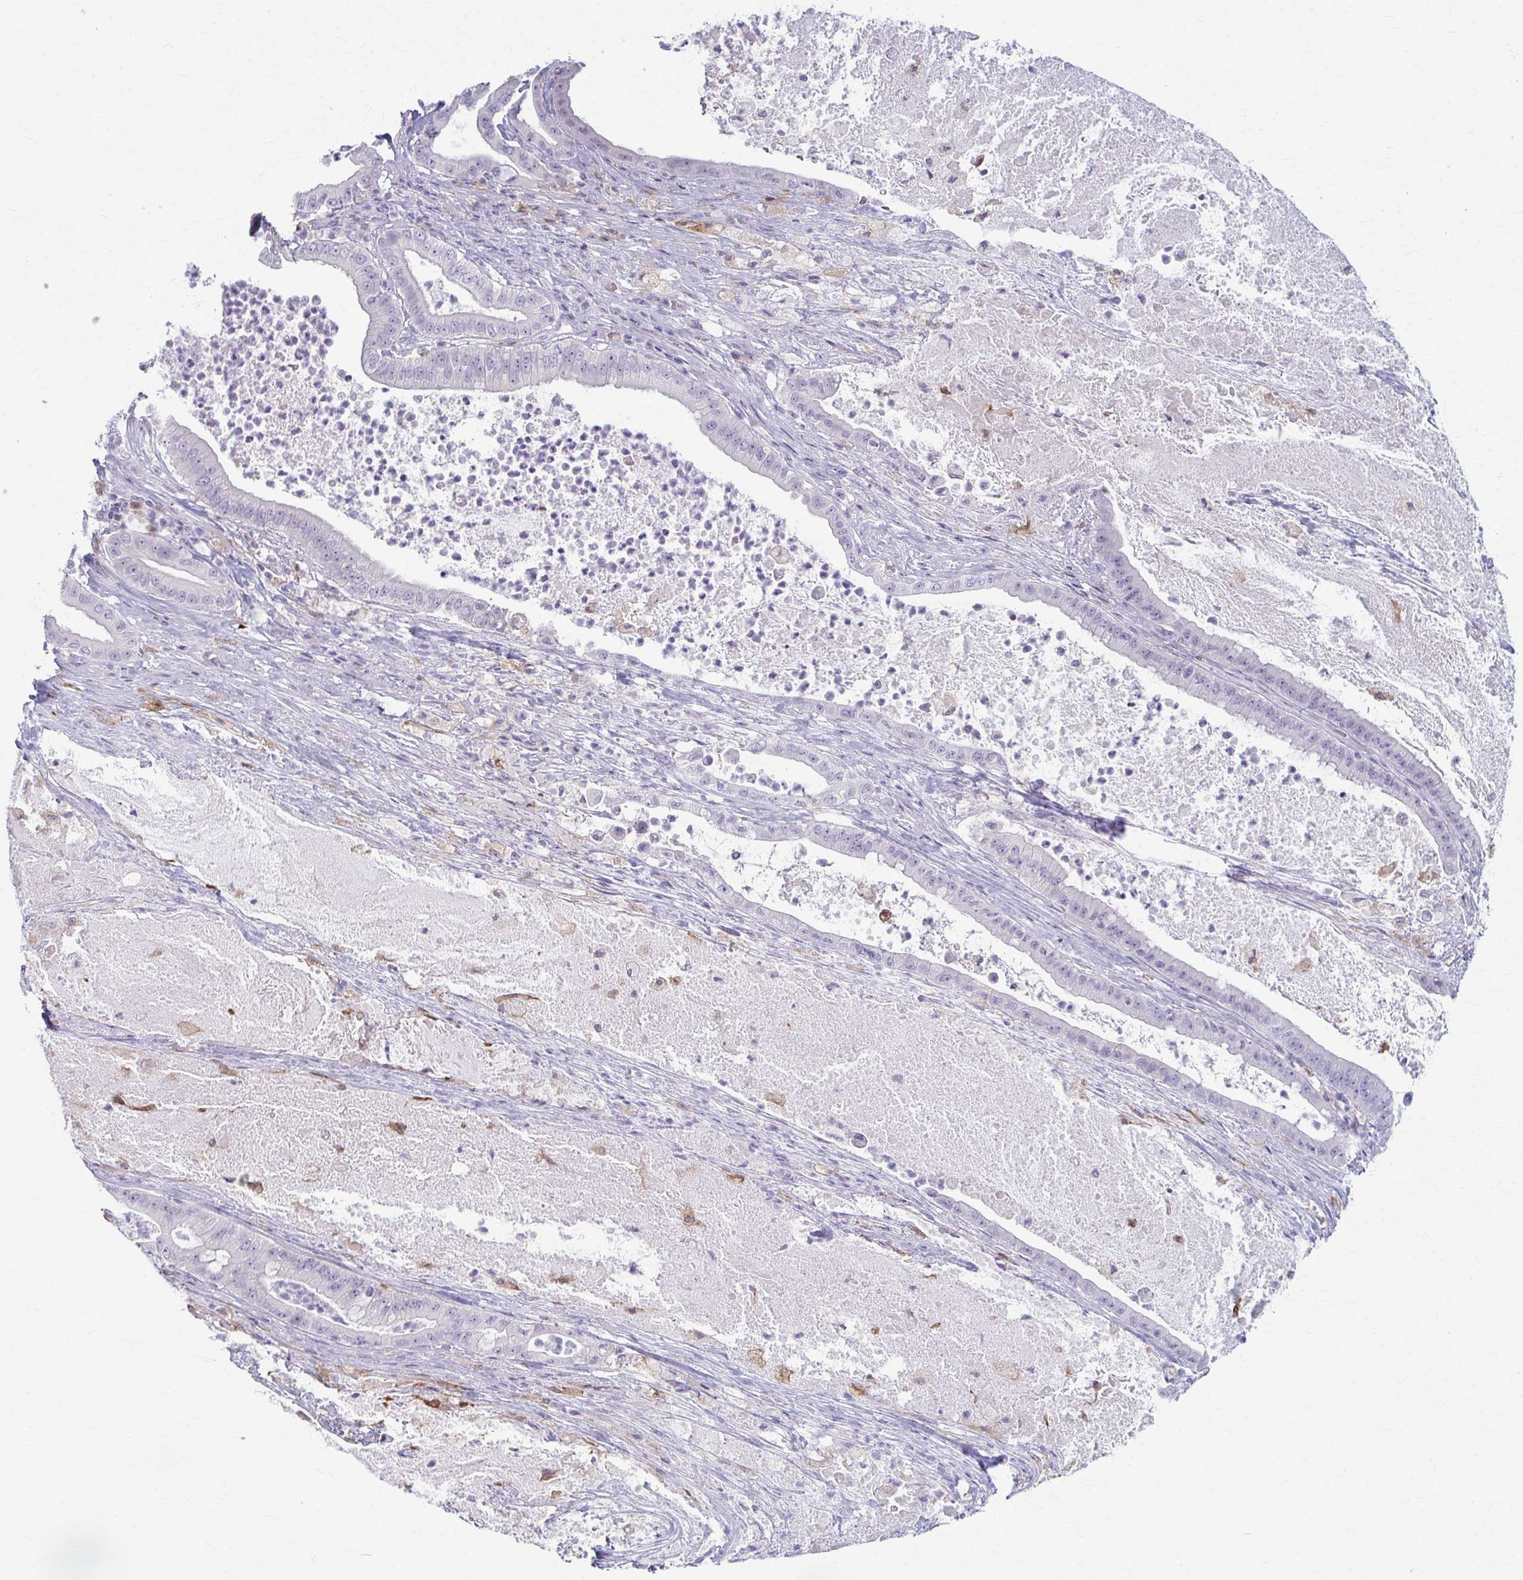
{"staining": {"intensity": "negative", "quantity": "none", "location": "none"}, "tissue": "pancreatic cancer", "cell_type": "Tumor cells", "image_type": "cancer", "snomed": [{"axis": "morphology", "description": "Adenocarcinoma, NOS"}, {"axis": "topography", "description": "Pancreas"}], "caption": "Immunohistochemical staining of adenocarcinoma (pancreatic) reveals no significant positivity in tumor cells.", "gene": "LDLRAP1", "patient": {"sex": "male", "age": 71}}